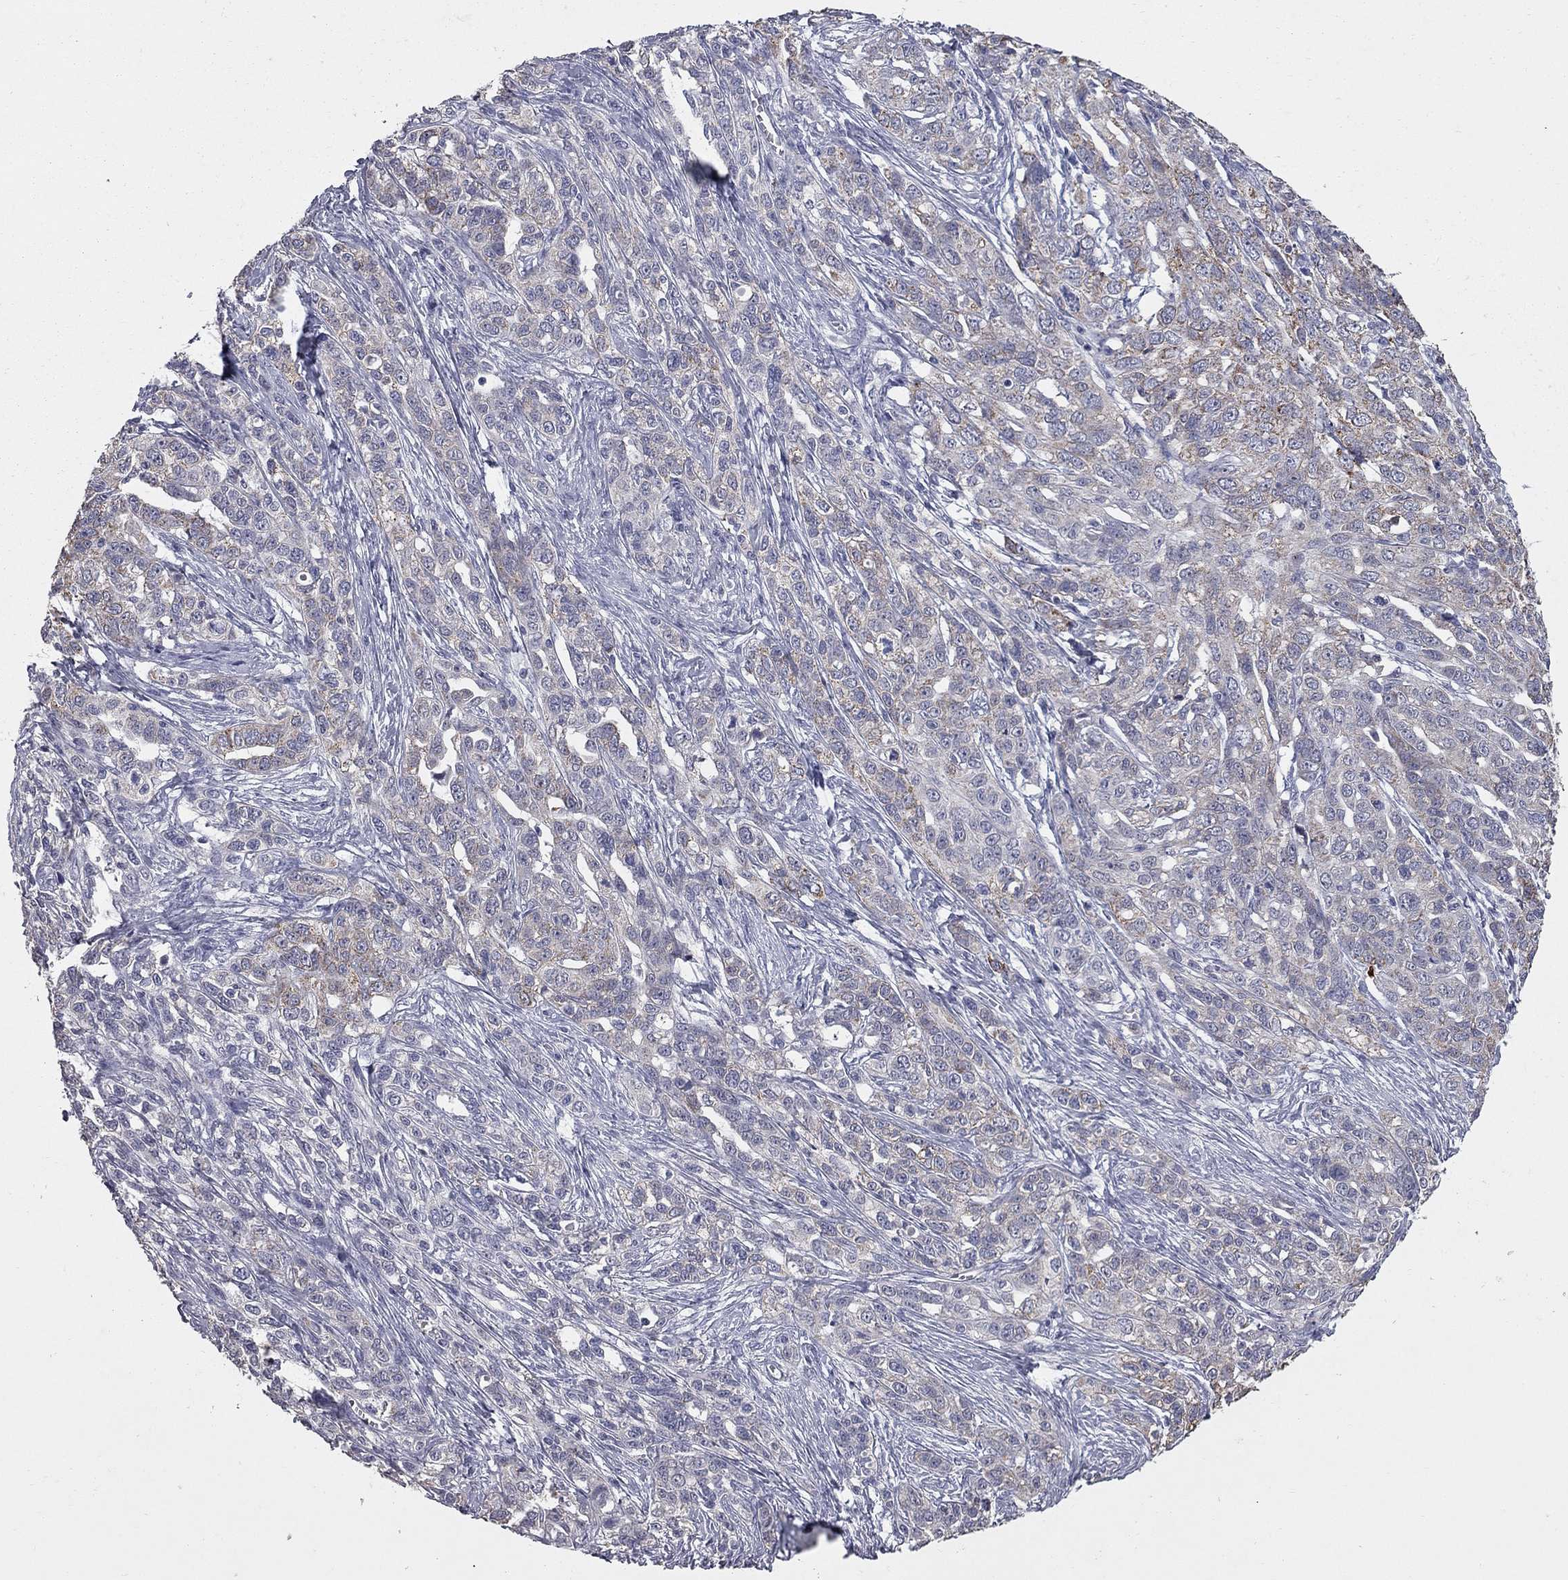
{"staining": {"intensity": "moderate", "quantity": ">75%", "location": "cytoplasmic/membranous"}, "tissue": "ovarian cancer", "cell_type": "Tumor cells", "image_type": "cancer", "snomed": [{"axis": "morphology", "description": "Cystadenocarcinoma, serous, NOS"}, {"axis": "topography", "description": "Ovary"}], "caption": "Ovarian cancer (serous cystadenocarcinoma) was stained to show a protein in brown. There is medium levels of moderate cytoplasmic/membranous positivity in about >75% of tumor cells.", "gene": "SHOC2", "patient": {"sex": "female", "age": 71}}